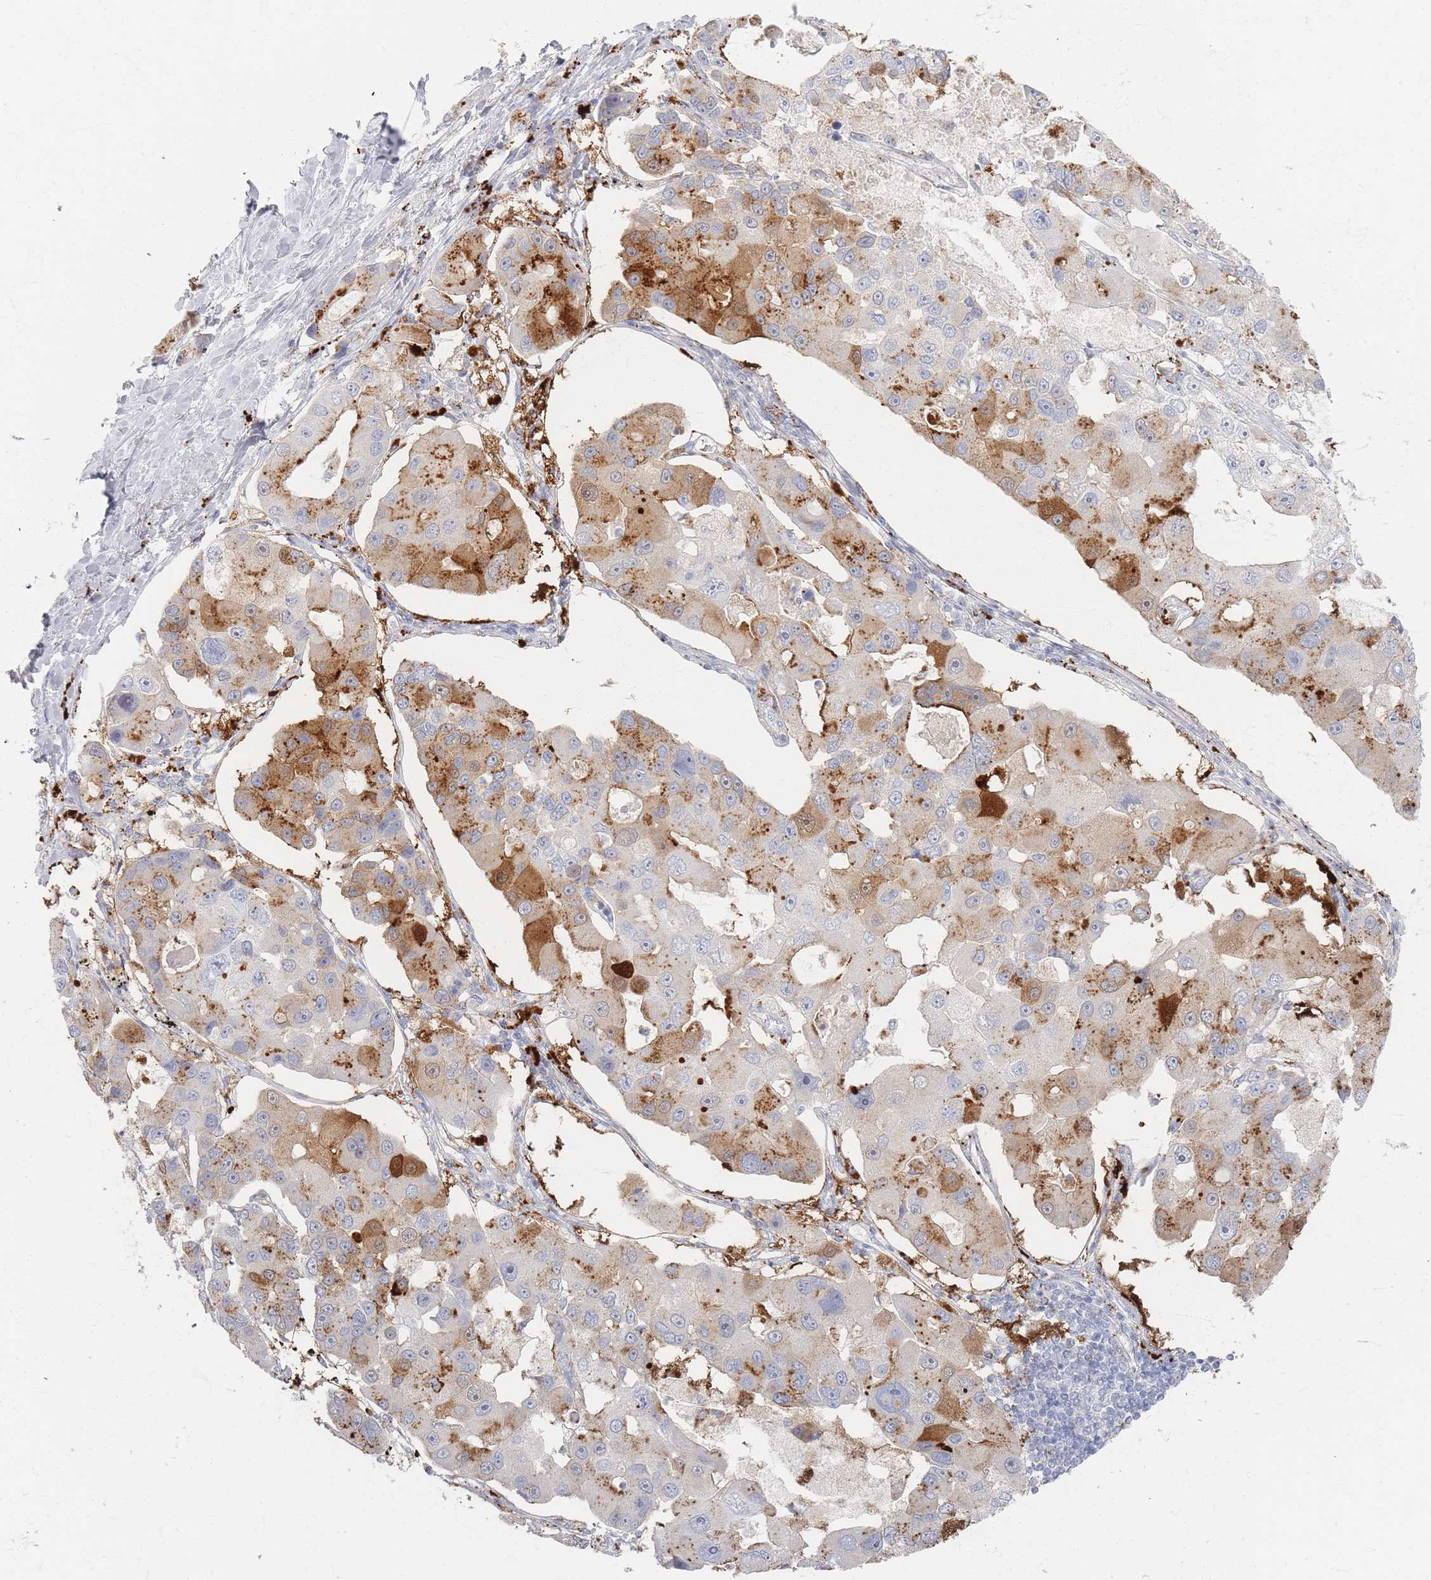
{"staining": {"intensity": "moderate", "quantity": "25%-75%", "location": "cytoplasmic/membranous"}, "tissue": "lung cancer", "cell_type": "Tumor cells", "image_type": "cancer", "snomed": [{"axis": "morphology", "description": "Adenocarcinoma, NOS"}, {"axis": "topography", "description": "Lung"}], "caption": "Immunohistochemistry micrograph of neoplastic tissue: human lung cancer stained using IHC reveals medium levels of moderate protein expression localized specifically in the cytoplasmic/membranous of tumor cells, appearing as a cytoplasmic/membranous brown color.", "gene": "SLC2A11", "patient": {"sex": "female", "age": 54}}